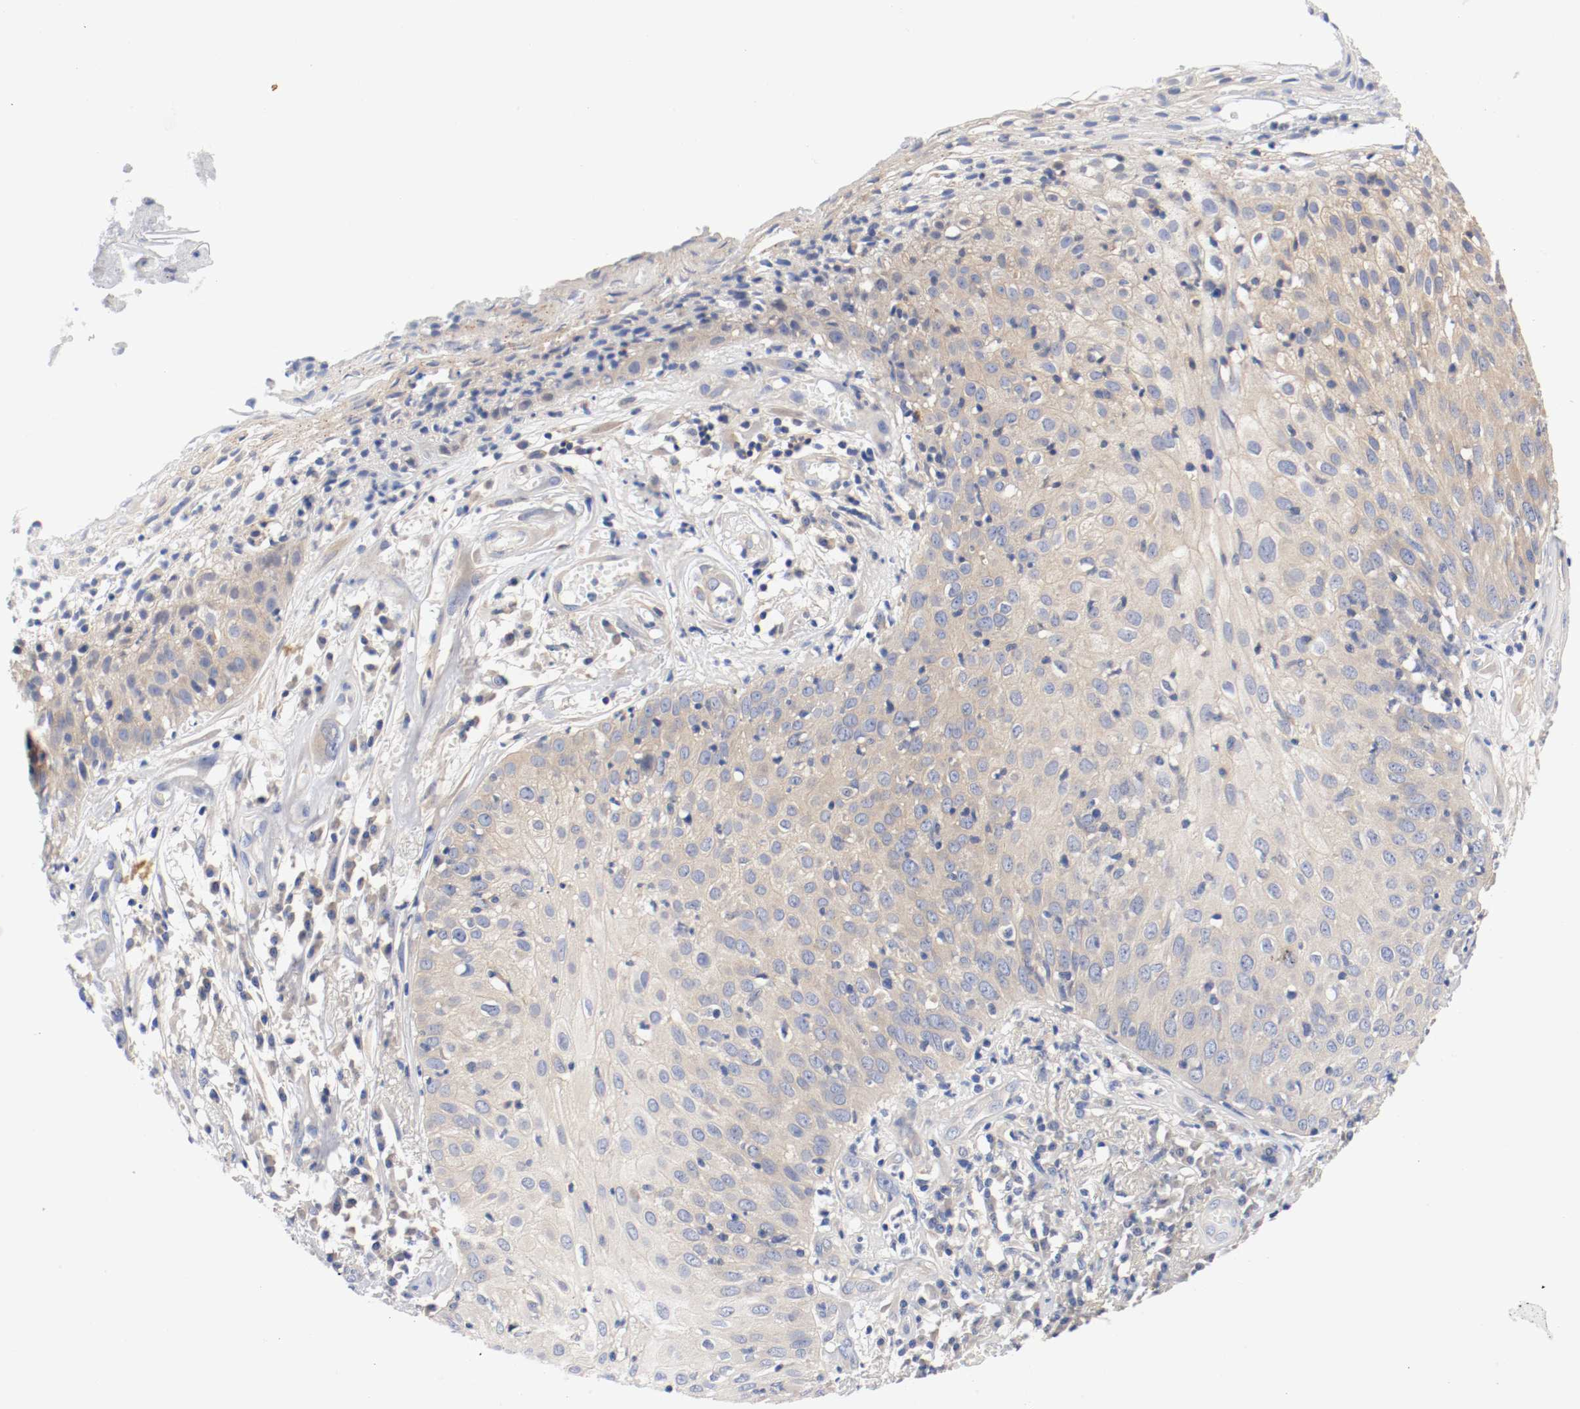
{"staining": {"intensity": "weak", "quantity": ">75%", "location": "cytoplasmic/membranous"}, "tissue": "skin cancer", "cell_type": "Tumor cells", "image_type": "cancer", "snomed": [{"axis": "morphology", "description": "Squamous cell carcinoma, NOS"}, {"axis": "topography", "description": "Skin"}], "caption": "Approximately >75% of tumor cells in human squamous cell carcinoma (skin) reveal weak cytoplasmic/membranous protein expression as visualized by brown immunohistochemical staining.", "gene": "HGS", "patient": {"sex": "male", "age": 65}}